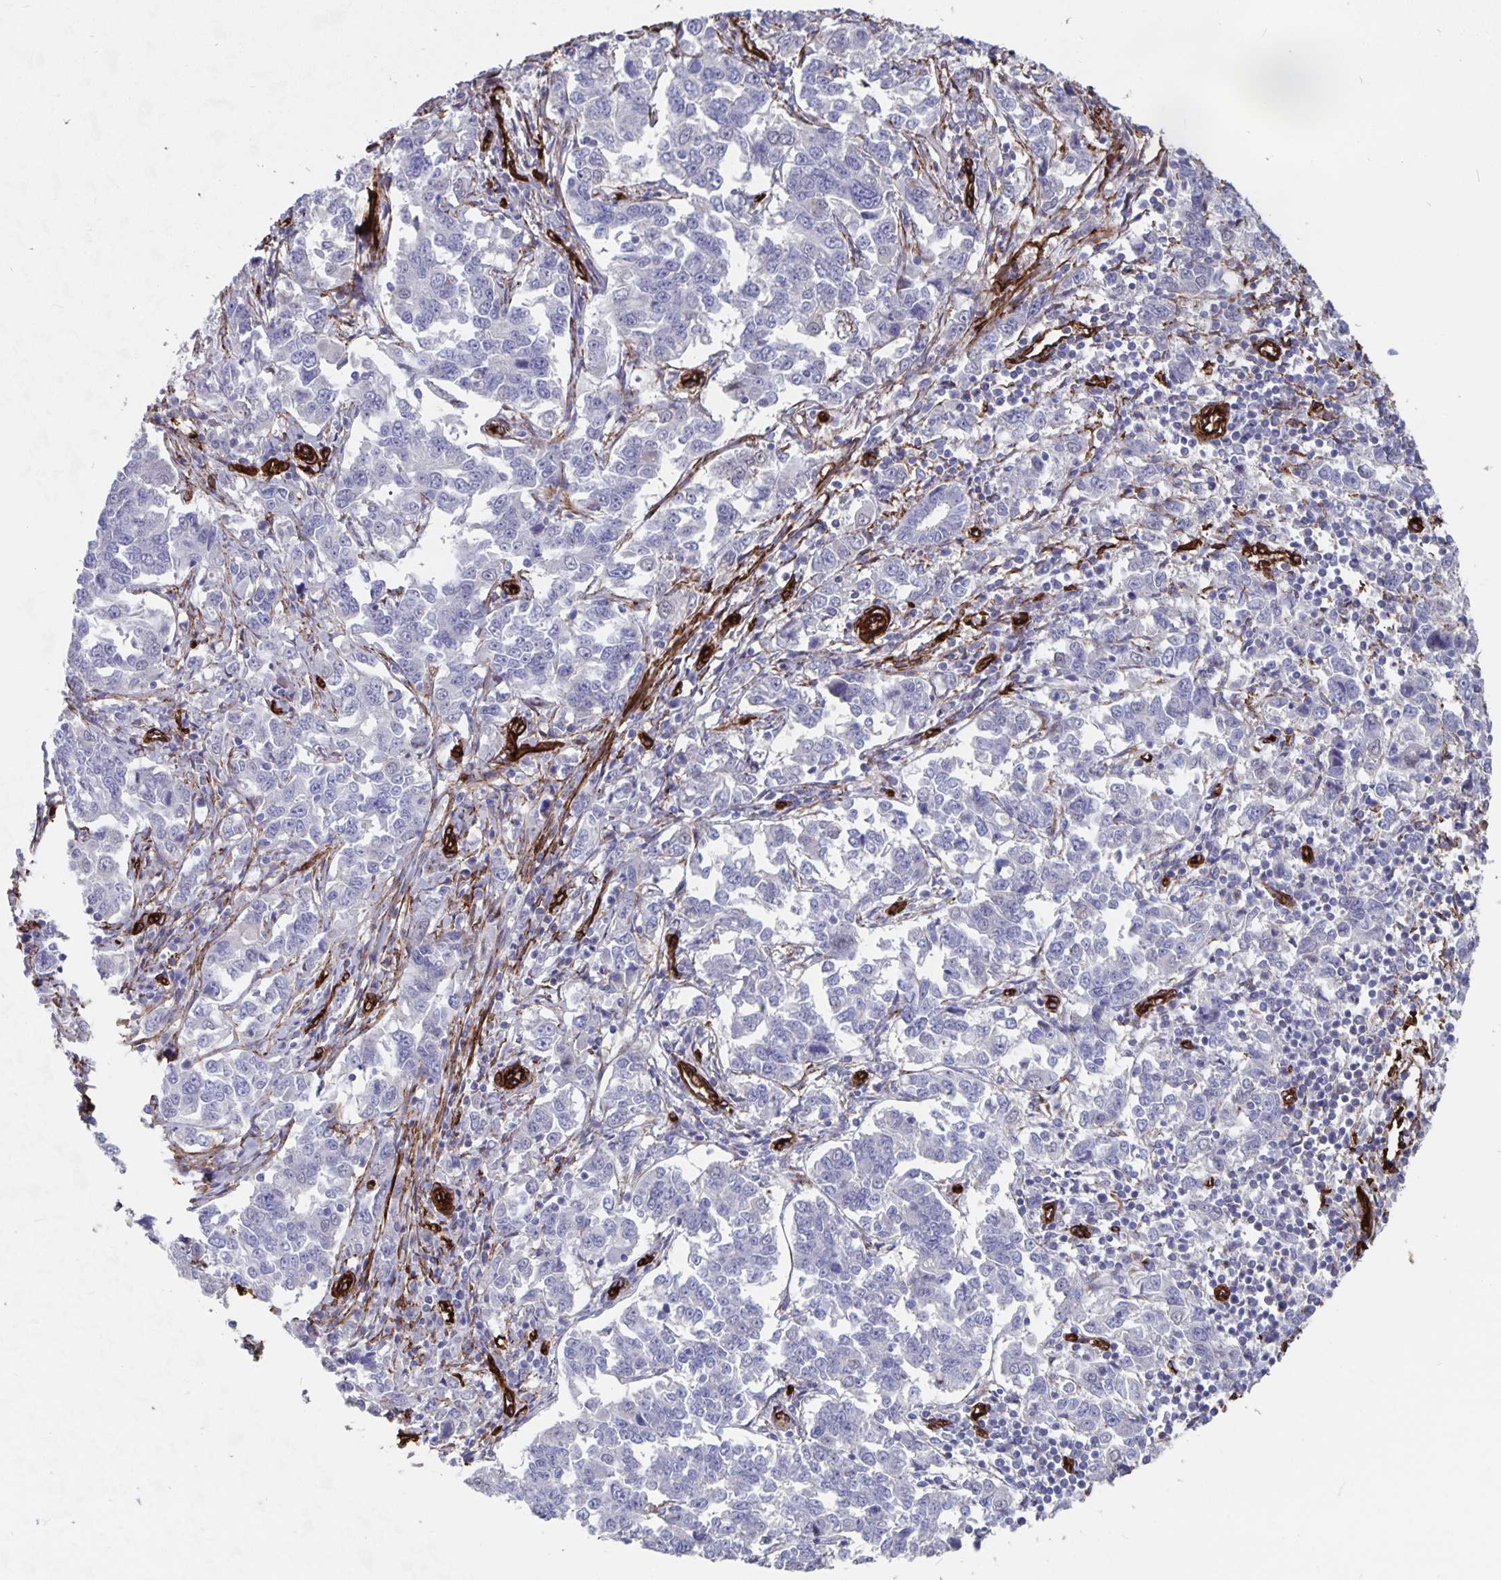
{"staining": {"intensity": "negative", "quantity": "none", "location": "none"}, "tissue": "endometrial cancer", "cell_type": "Tumor cells", "image_type": "cancer", "snomed": [{"axis": "morphology", "description": "Adenocarcinoma, NOS"}, {"axis": "topography", "description": "Endometrium"}], "caption": "The photomicrograph reveals no significant positivity in tumor cells of endometrial cancer (adenocarcinoma).", "gene": "DCHS2", "patient": {"sex": "female", "age": 43}}